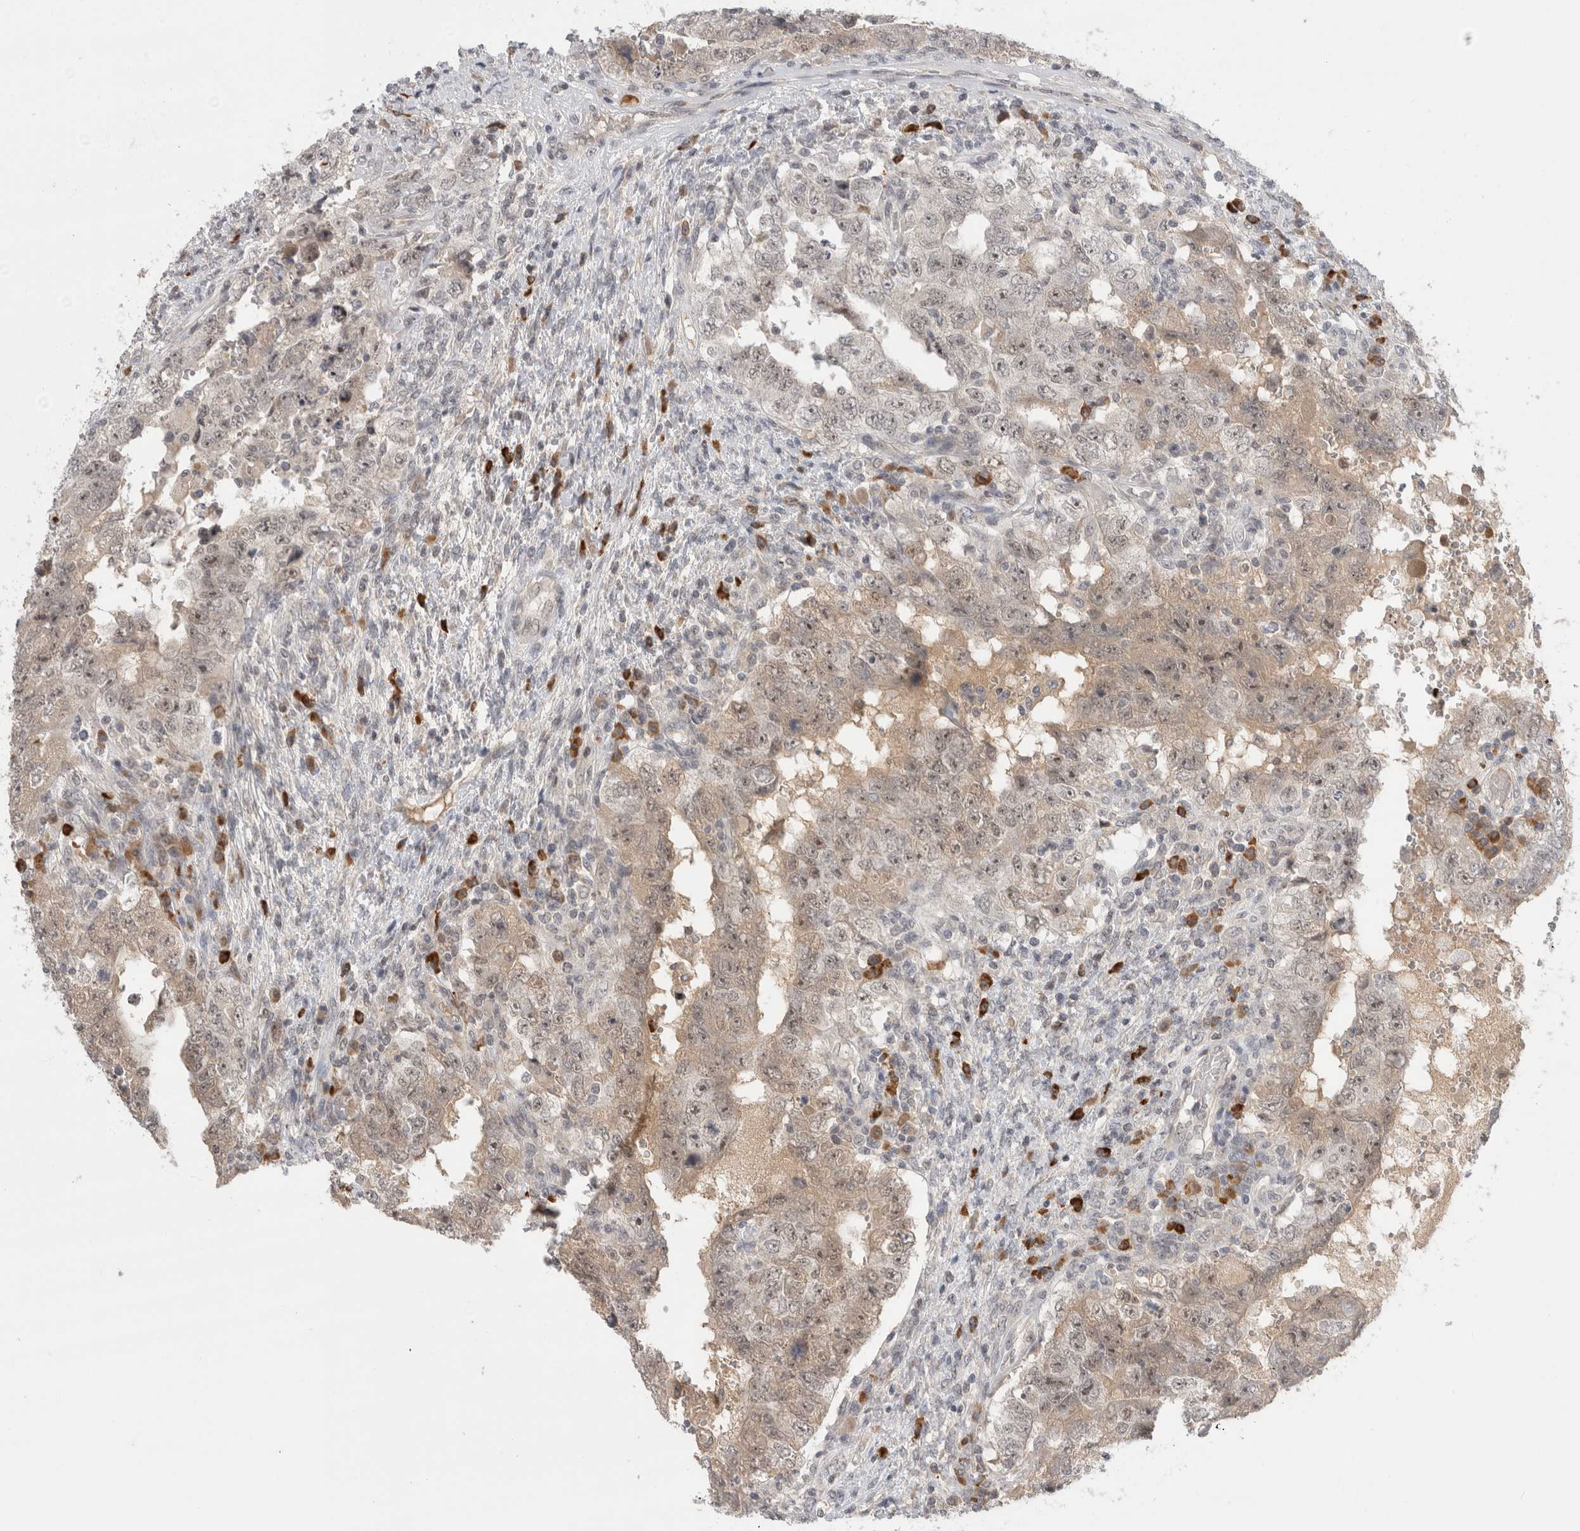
{"staining": {"intensity": "weak", "quantity": "25%-75%", "location": "cytoplasmic/membranous,nuclear"}, "tissue": "testis cancer", "cell_type": "Tumor cells", "image_type": "cancer", "snomed": [{"axis": "morphology", "description": "Carcinoma, Embryonal, NOS"}, {"axis": "topography", "description": "Testis"}], "caption": "About 25%-75% of tumor cells in human testis cancer (embryonal carcinoma) exhibit weak cytoplasmic/membranous and nuclear protein expression as visualized by brown immunohistochemical staining.", "gene": "ZNF24", "patient": {"sex": "male", "age": 26}}